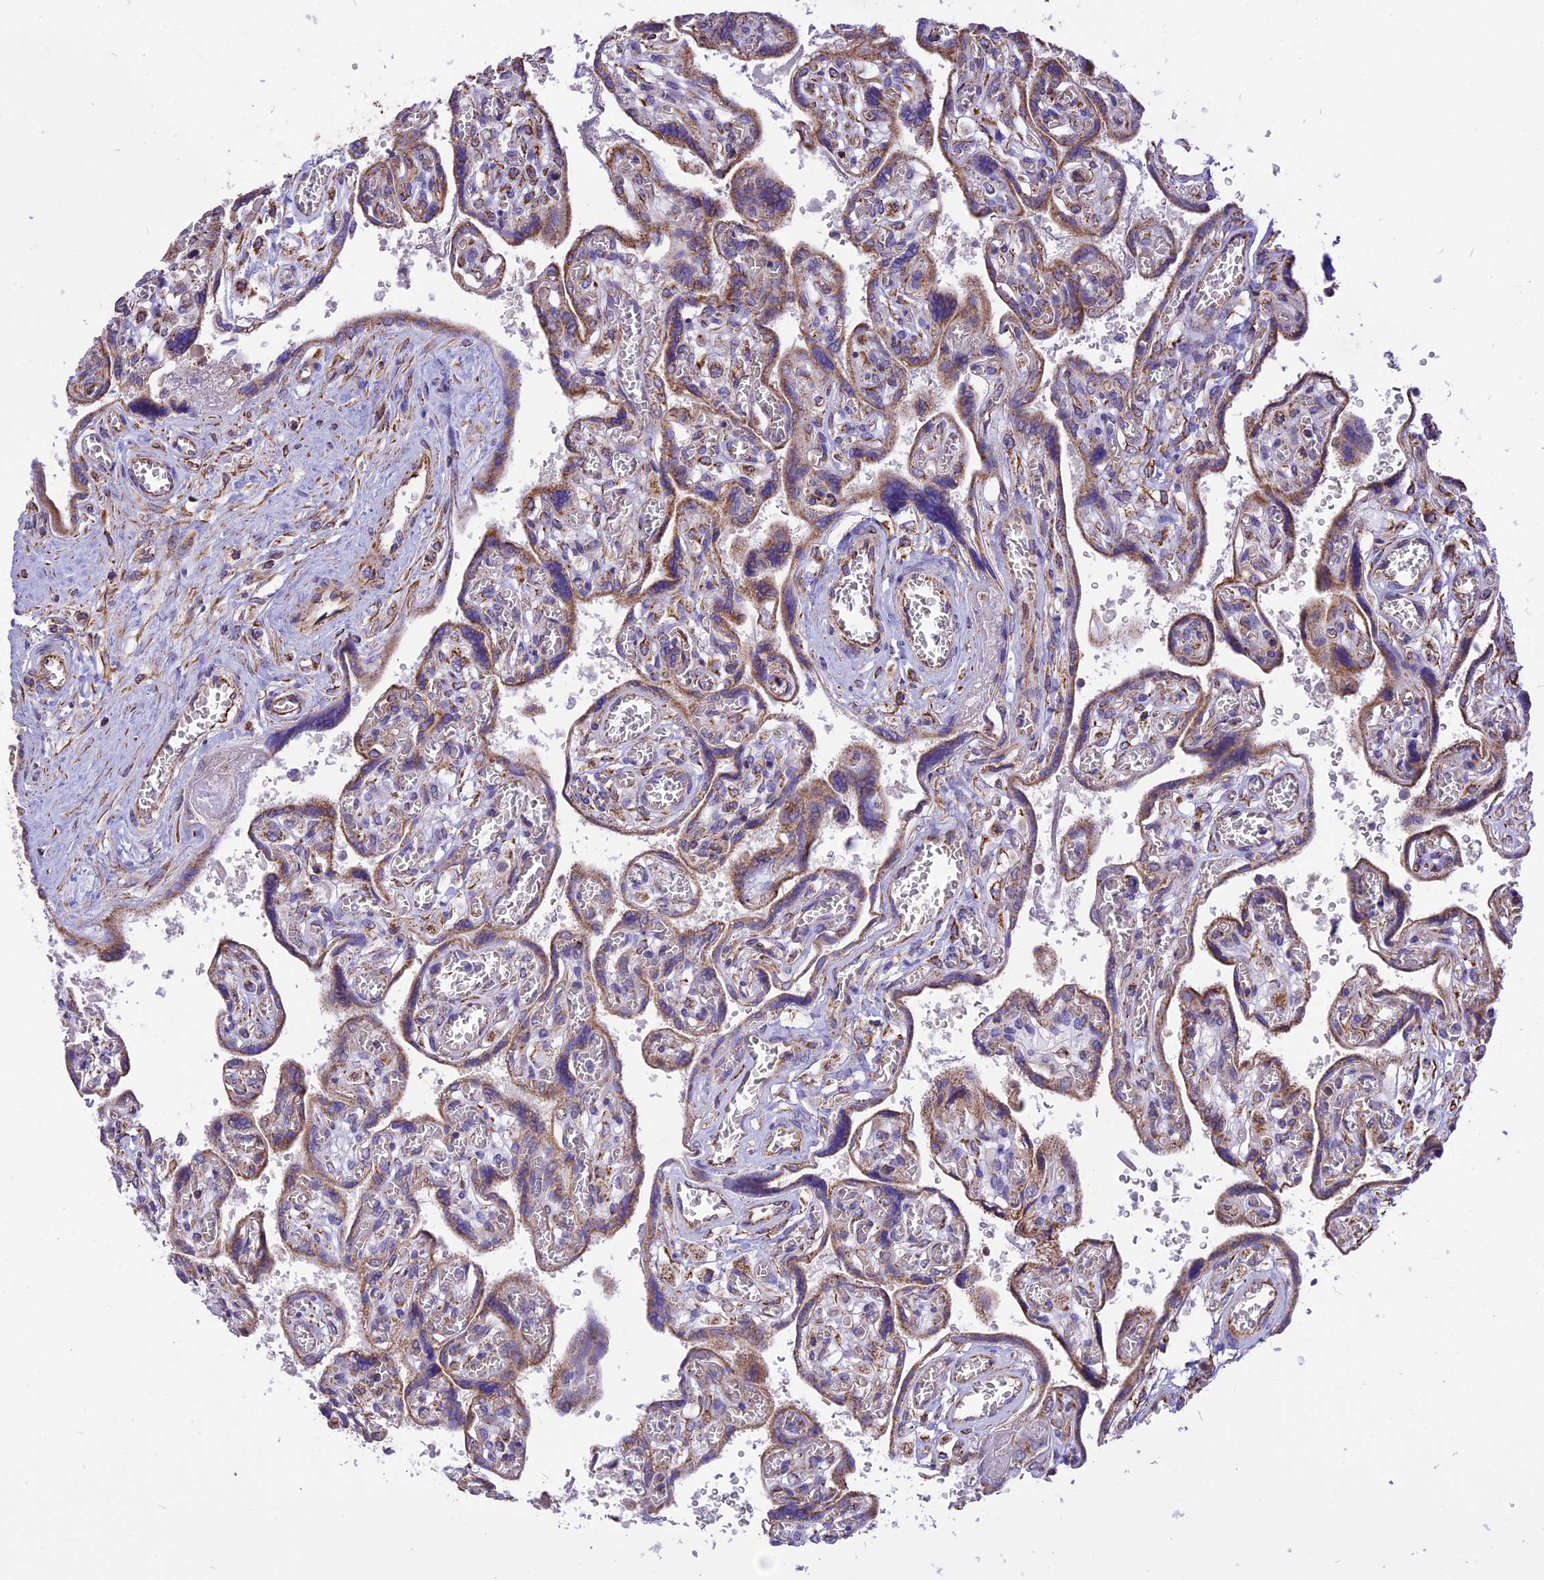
{"staining": {"intensity": "strong", "quantity": "25%-75%", "location": "cytoplasmic/membranous"}, "tissue": "placenta", "cell_type": "Trophoblastic cells", "image_type": "normal", "snomed": [{"axis": "morphology", "description": "Normal tissue, NOS"}, {"axis": "topography", "description": "Placenta"}], "caption": "IHC micrograph of unremarkable placenta stained for a protein (brown), which shows high levels of strong cytoplasmic/membranous staining in about 25%-75% of trophoblastic cells.", "gene": "TTC4", "patient": {"sex": "female", "age": 39}}